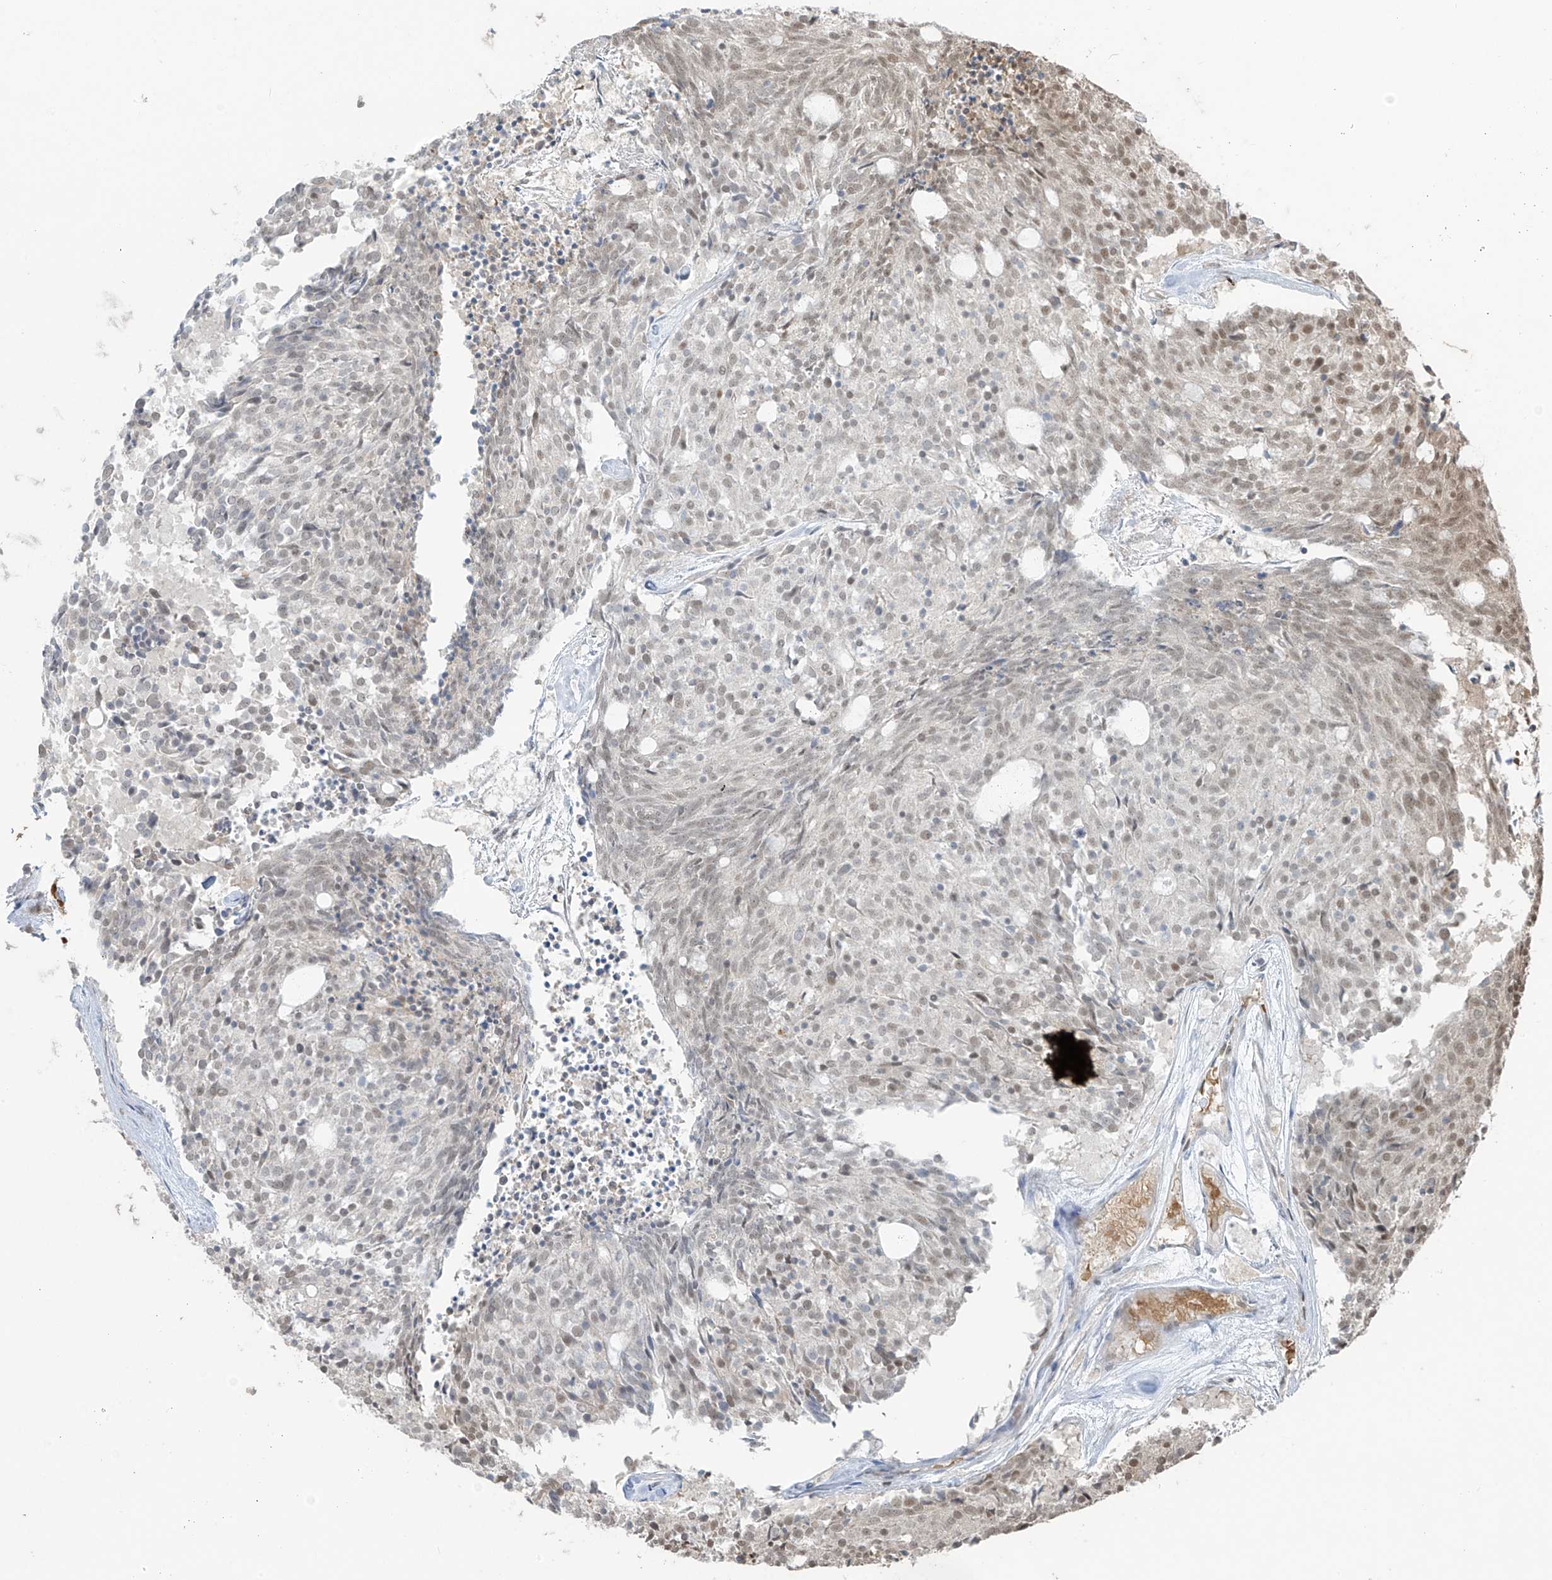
{"staining": {"intensity": "weak", "quantity": "25%-75%", "location": "nuclear"}, "tissue": "carcinoid", "cell_type": "Tumor cells", "image_type": "cancer", "snomed": [{"axis": "morphology", "description": "Carcinoid, malignant, NOS"}, {"axis": "topography", "description": "Pancreas"}], "caption": "Carcinoid was stained to show a protein in brown. There is low levels of weak nuclear expression in approximately 25%-75% of tumor cells.", "gene": "TTC22", "patient": {"sex": "female", "age": 54}}